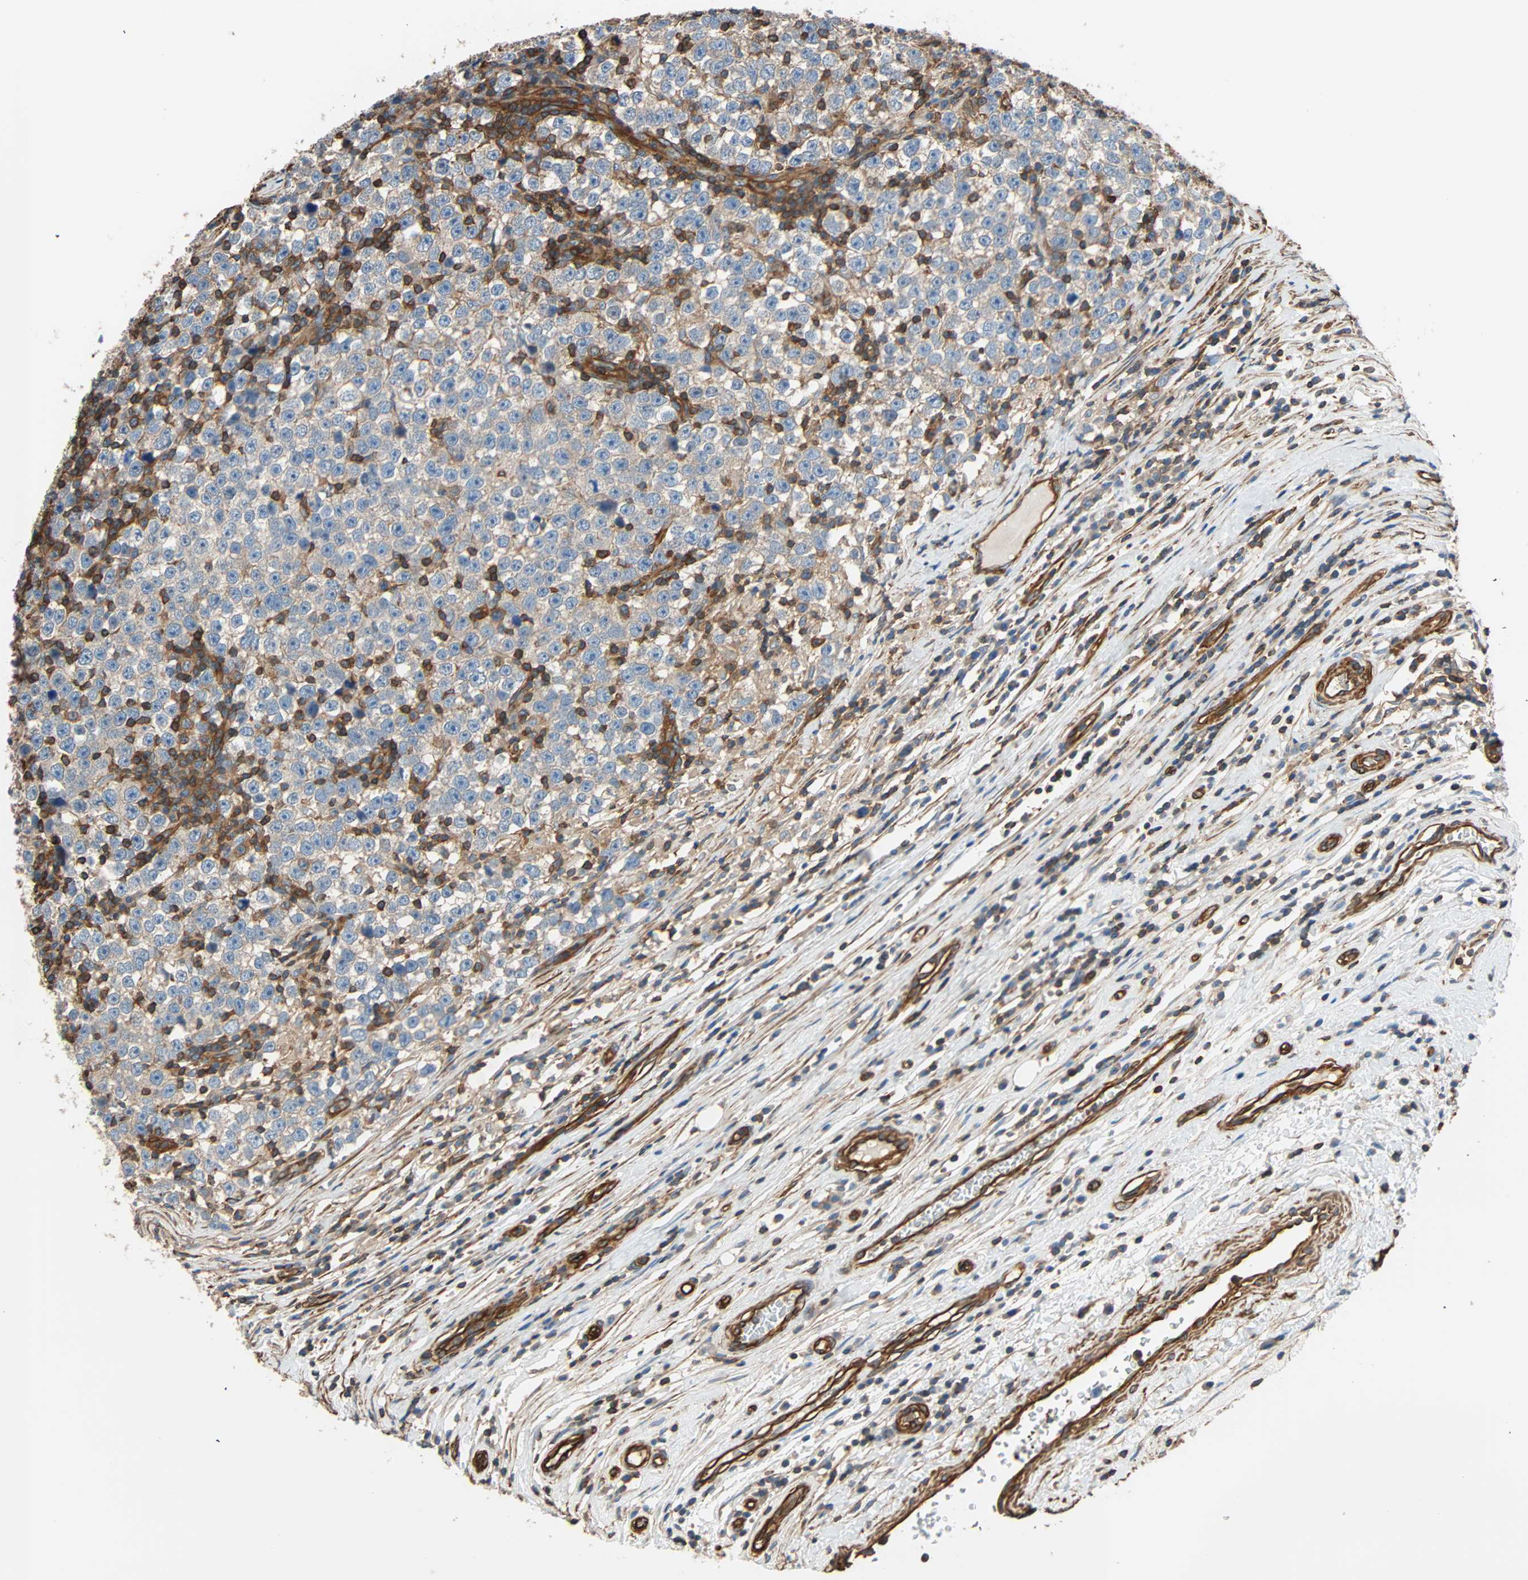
{"staining": {"intensity": "negative", "quantity": "none", "location": "none"}, "tissue": "testis cancer", "cell_type": "Tumor cells", "image_type": "cancer", "snomed": [{"axis": "morphology", "description": "Seminoma, NOS"}, {"axis": "topography", "description": "Testis"}], "caption": "Immunohistochemistry photomicrograph of neoplastic tissue: seminoma (testis) stained with DAB (3,3'-diaminobenzidine) reveals no significant protein positivity in tumor cells.", "gene": "GALNT10", "patient": {"sex": "male", "age": 43}}